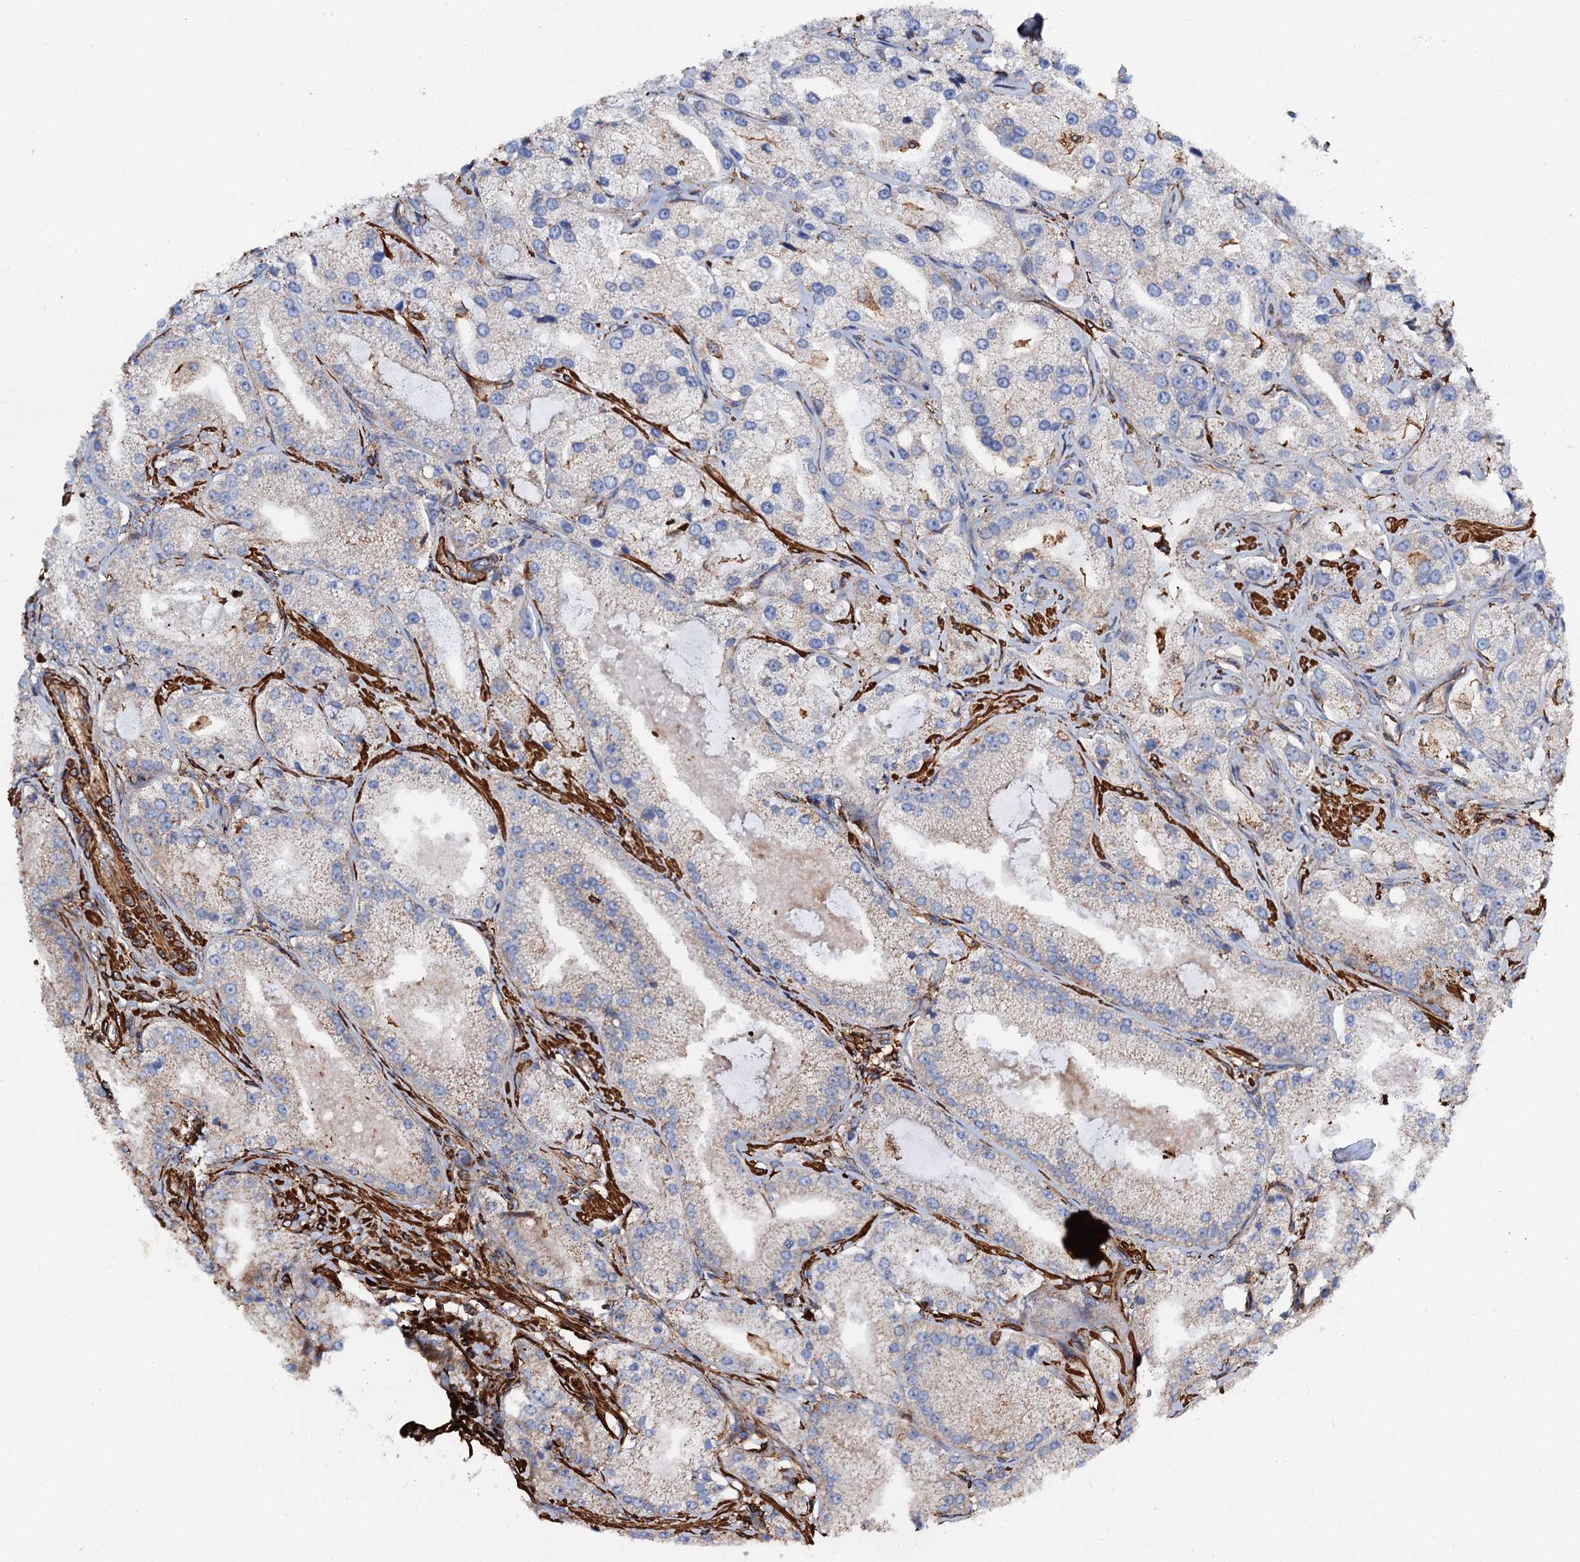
{"staining": {"intensity": "weak", "quantity": "25%-75%", "location": "cytoplasmic/membranous"}, "tissue": "prostate cancer", "cell_type": "Tumor cells", "image_type": "cancer", "snomed": [{"axis": "morphology", "description": "Adenocarcinoma, Low grade"}, {"axis": "topography", "description": "Prostate"}], "caption": "Immunohistochemistry (IHC) (DAB (3,3'-diaminobenzidine)) staining of human prostate cancer (adenocarcinoma (low-grade)) shows weak cytoplasmic/membranous protein expression in about 25%-75% of tumor cells.", "gene": "INTS10", "patient": {"sex": "male", "age": 69}}